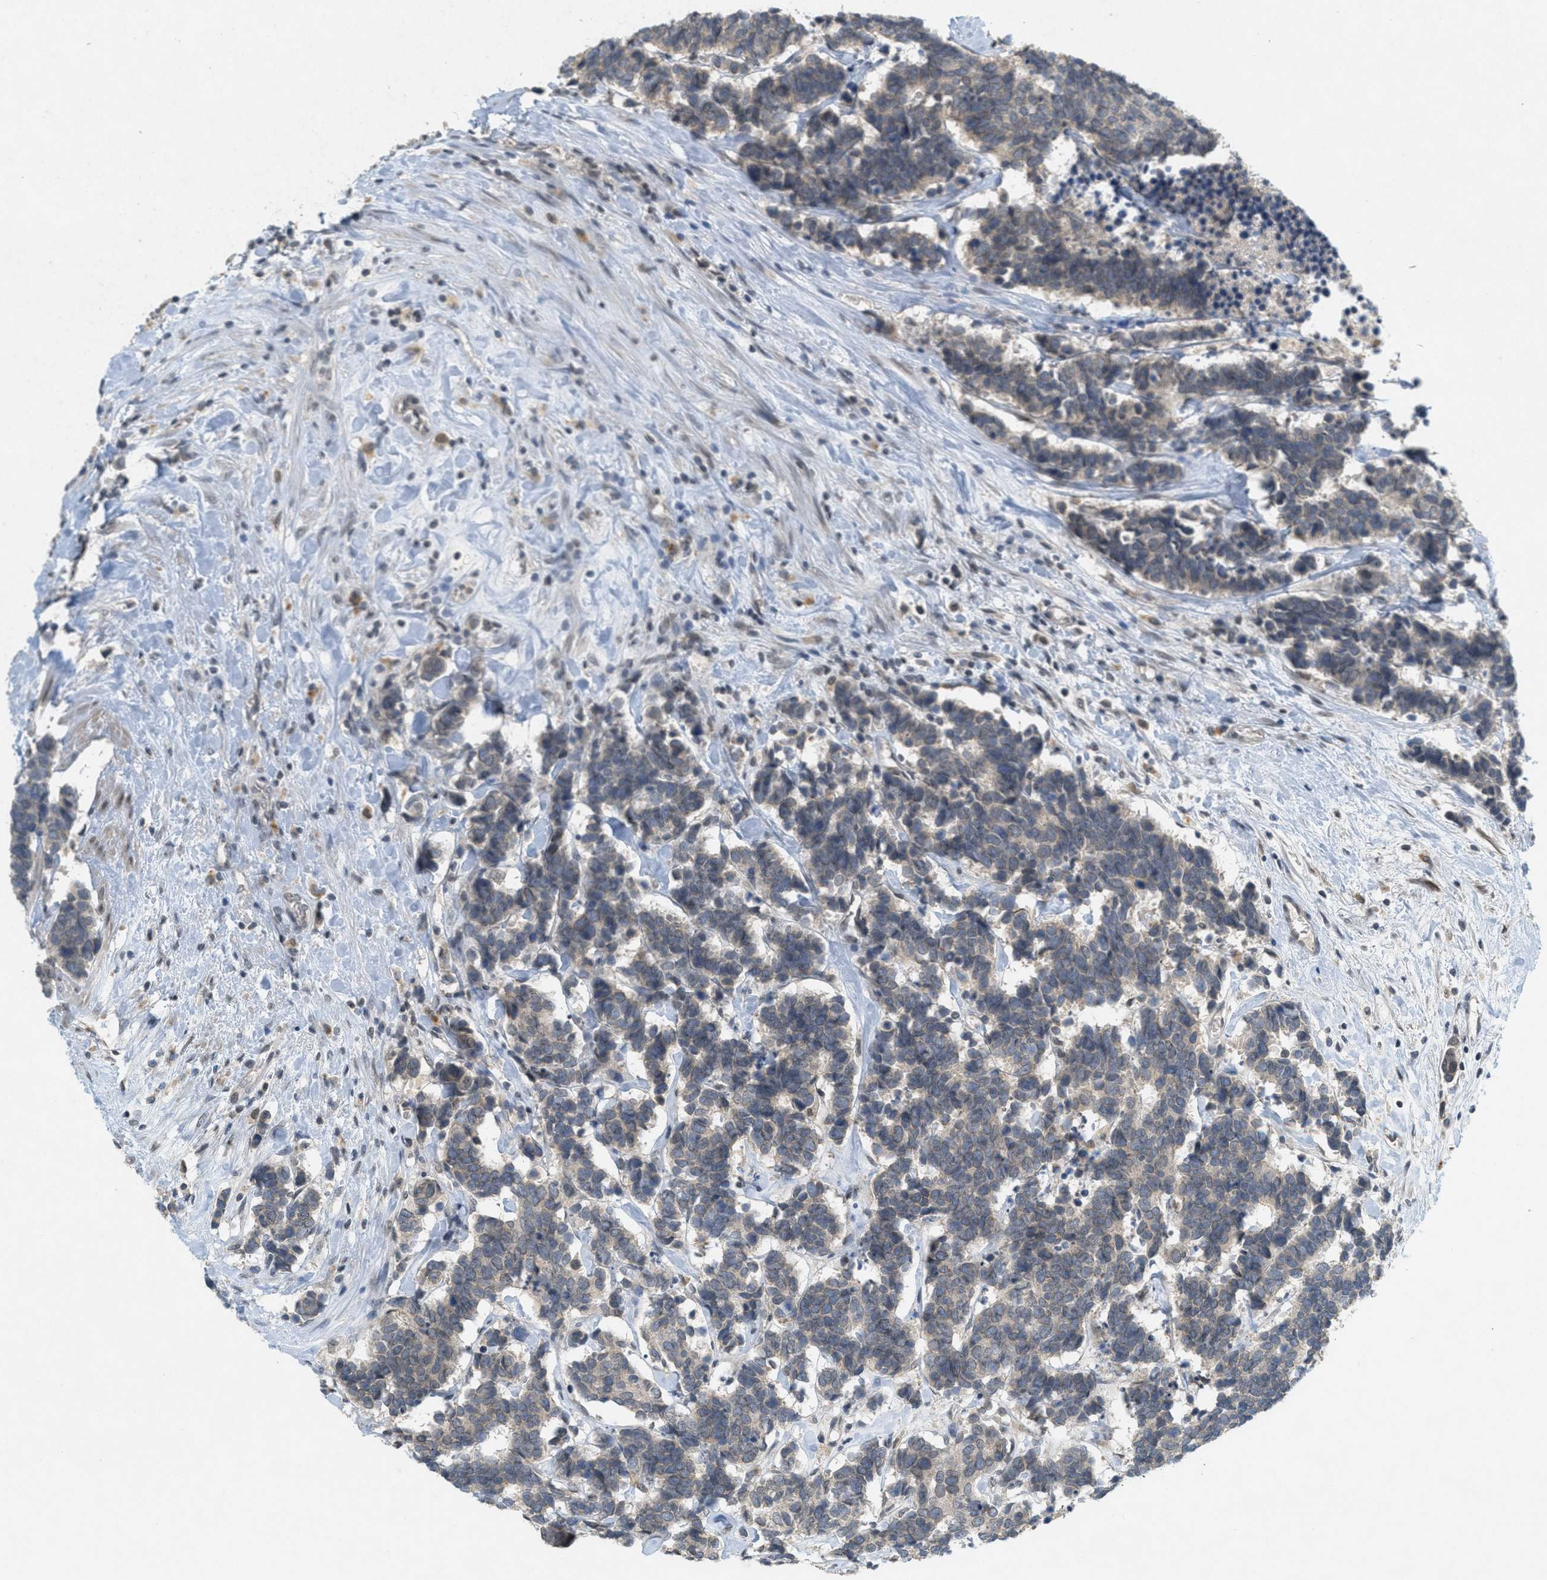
{"staining": {"intensity": "weak", "quantity": ">75%", "location": "cytoplasmic/membranous"}, "tissue": "carcinoid", "cell_type": "Tumor cells", "image_type": "cancer", "snomed": [{"axis": "morphology", "description": "Carcinoma, NOS"}, {"axis": "morphology", "description": "Carcinoid, malignant, NOS"}, {"axis": "topography", "description": "Urinary bladder"}], "caption": "About >75% of tumor cells in human malignant carcinoid reveal weak cytoplasmic/membranous protein expression as visualized by brown immunohistochemical staining.", "gene": "ABHD6", "patient": {"sex": "male", "age": 57}}